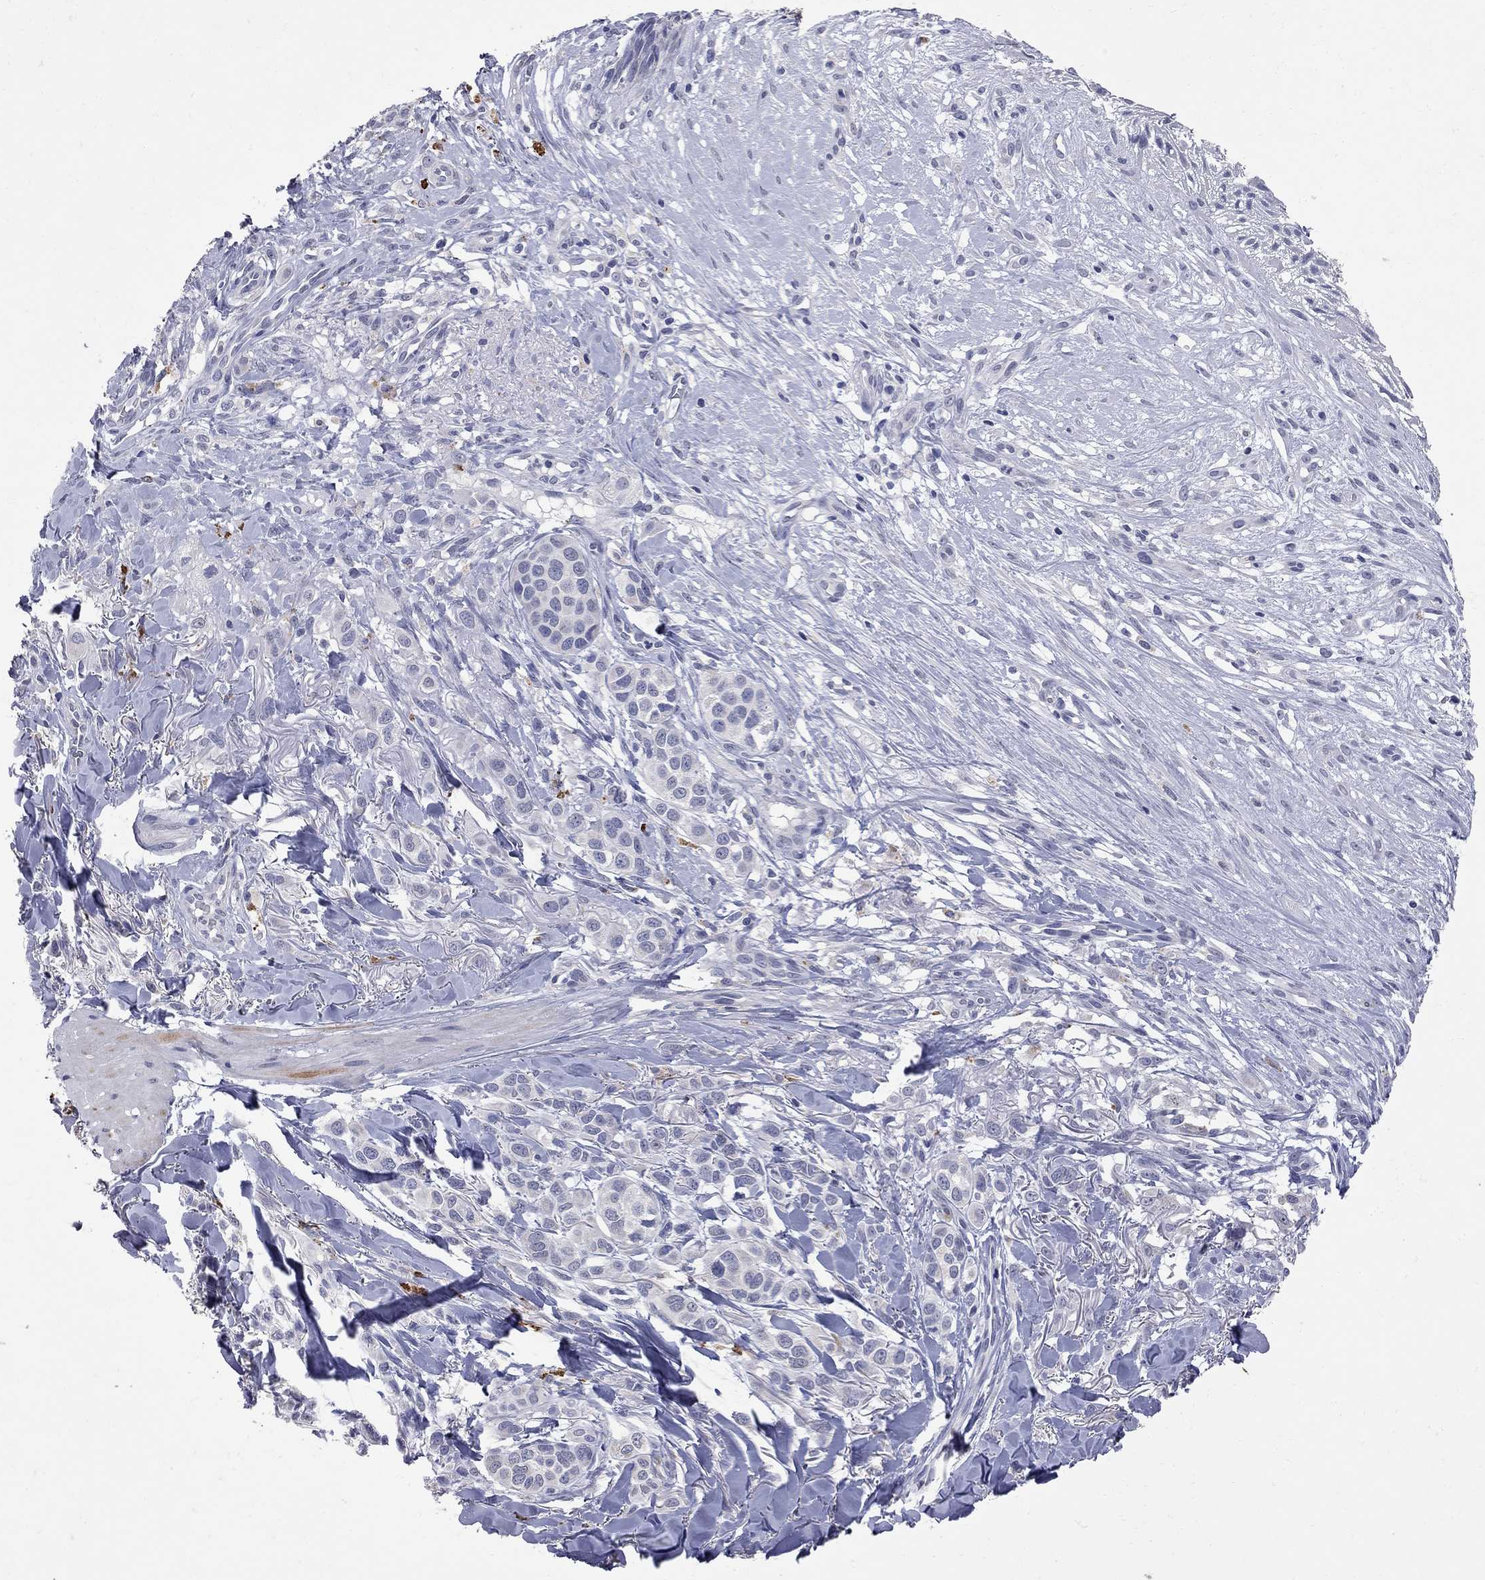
{"staining": {"intensity": "negative", "quantity": "none", "location": "none"}, "tissue": "melanoma", "cell_type": "Tumor cells", "image_type": "cancer", "snomed": [{"axis": "morphology", "description": "Malignant melanoma, NOS"}, {"axis": "topography", "description": "Skin"}], "caption": "High magnification brightfield microscopy of melanoma stained with DAB (3,3'-diaminobenzidine) (brown) and counterstained with hematoxylin (blue): tumor cells show no significant staining.", "gene": "NOS2", "patient": {"sex": "male", "age": 57}}